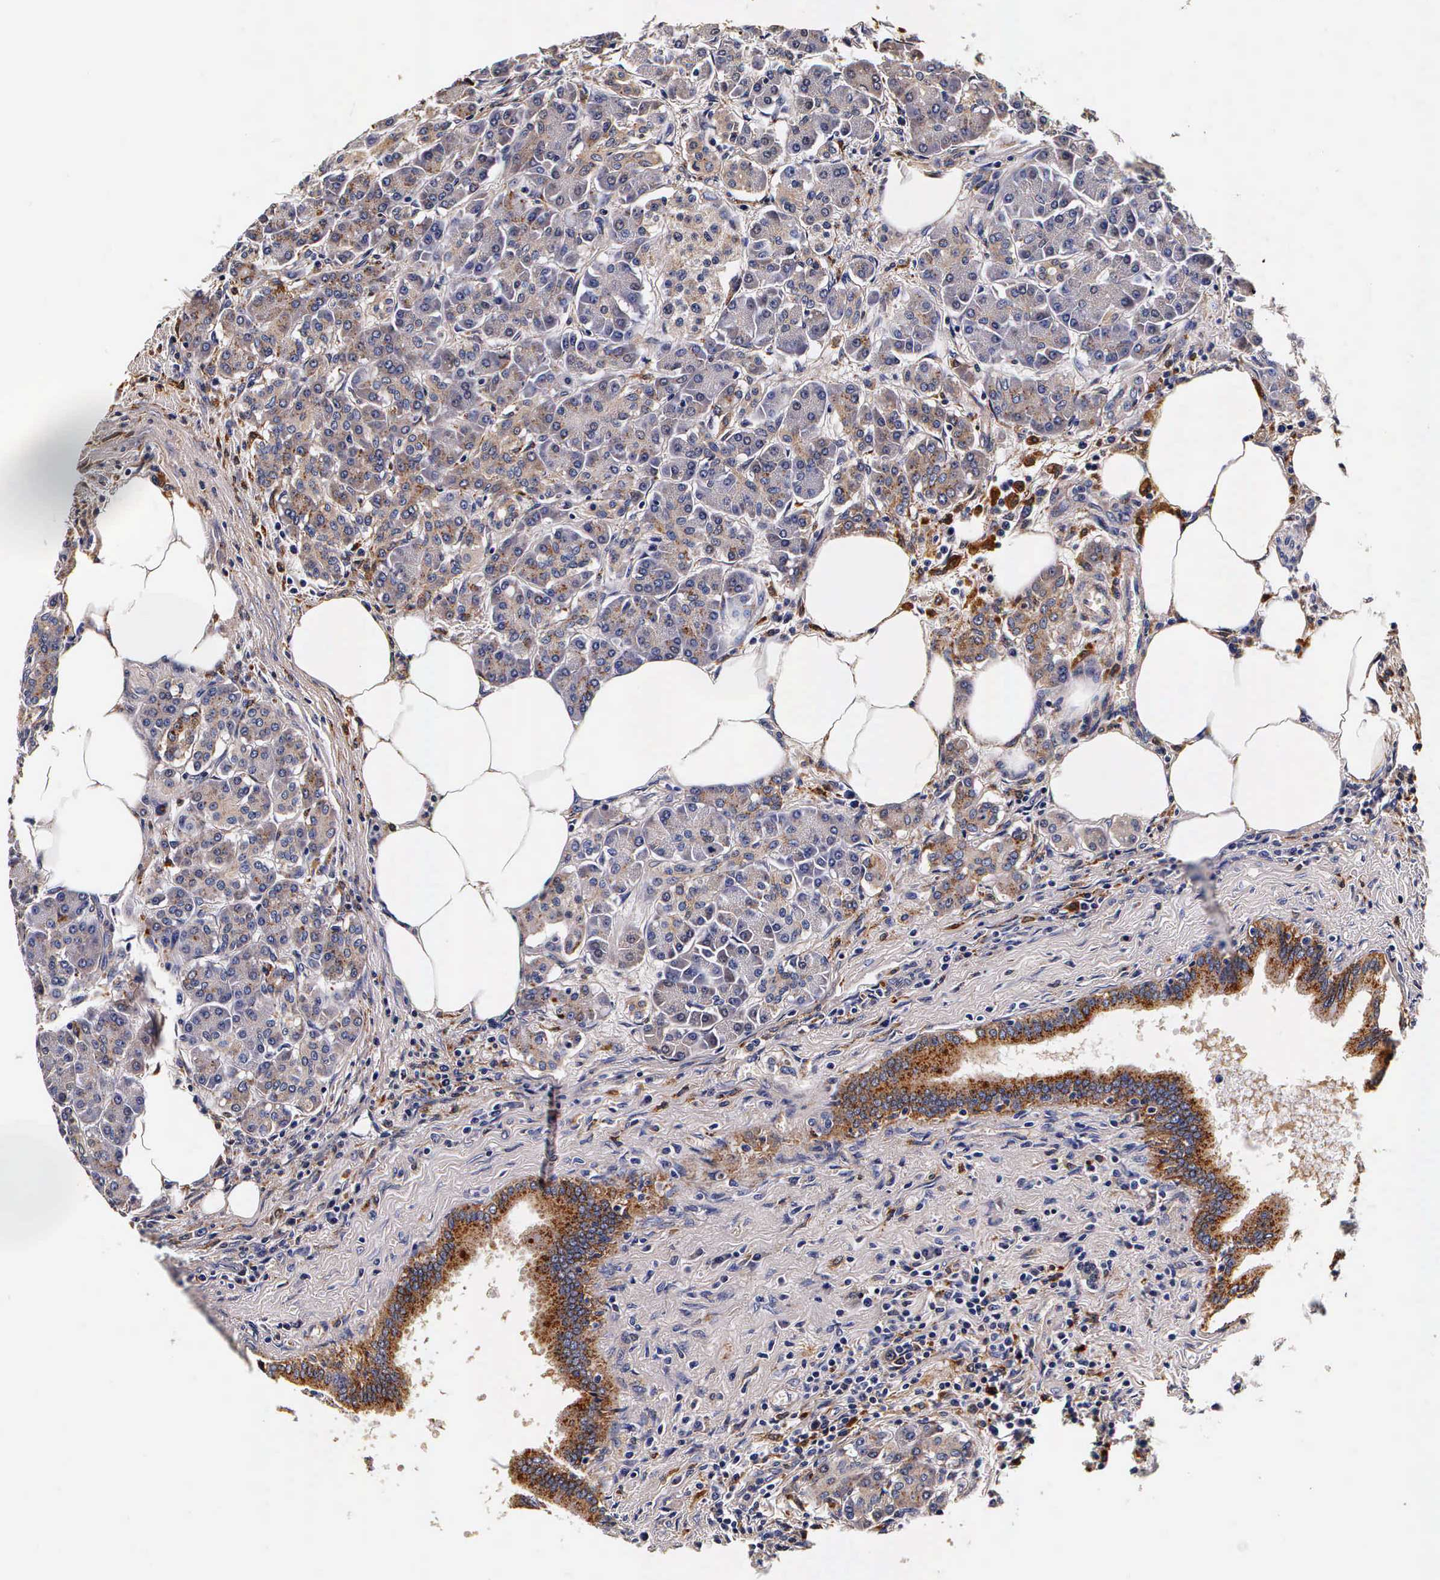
{"staining": {"intensity": "moderate", "quantity": "25%-75%", "location": "cytoplasmic/membranous"}, "tissue": "pancreas", "cell_type": "Exocrine glandular cells", "image_type": "normal", "snomed": [{"axis": "morphology", "description": "Normal tissue, NOS"}, {"axis": "topography", "description": "Pancreas"}], "caption": "A histopathology image of human pancreas stained for a protein shows moderate cytoplasmic/membranous brown staining in exocrine glandular cells.", "gene": "CTSB", "patient": {"sex": "female", "age": 73}}